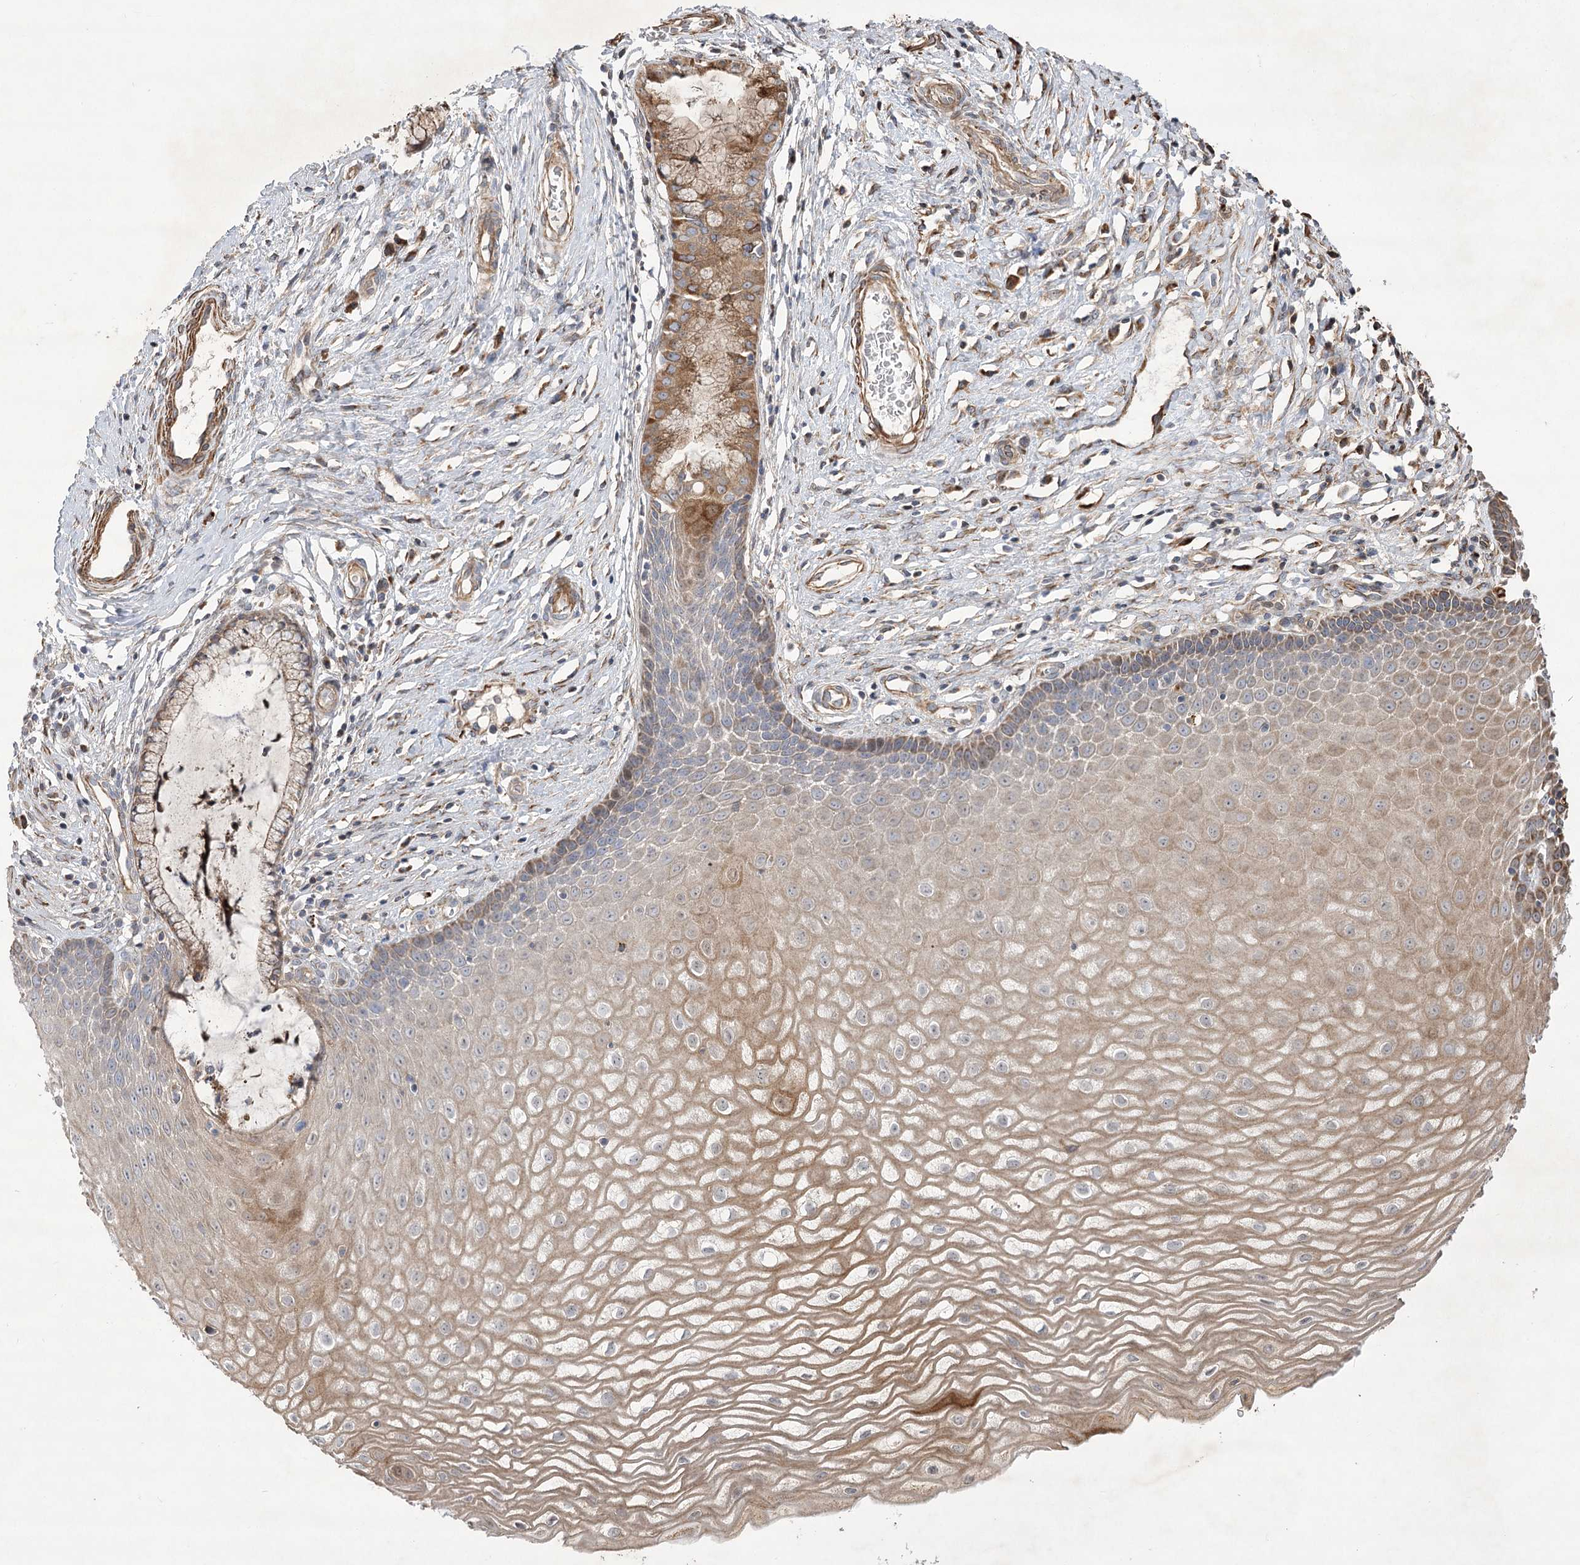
{"staining": {"intensity": "strong", "quantity": "25%-75%", "location": "cytoplasmic/membranous"}, "tissue": "cervix", "cell_type": "Glandular cells", "image_type": "normal", "snomed": [{"axis": "morphology", "description": "Normal tissue, NOS"}, {"axis": "topography", "description": "Cervix"}], "caption": "DAB (3,3'-diaminobenzidine) immunohistochemical staining of normal cervix shows strong cytoplasmic/membranous protein positivity in approximately 25%-75% of glandular cells.", "gene": "RNF24", "patient": {"sex": "female", "age": 55}}